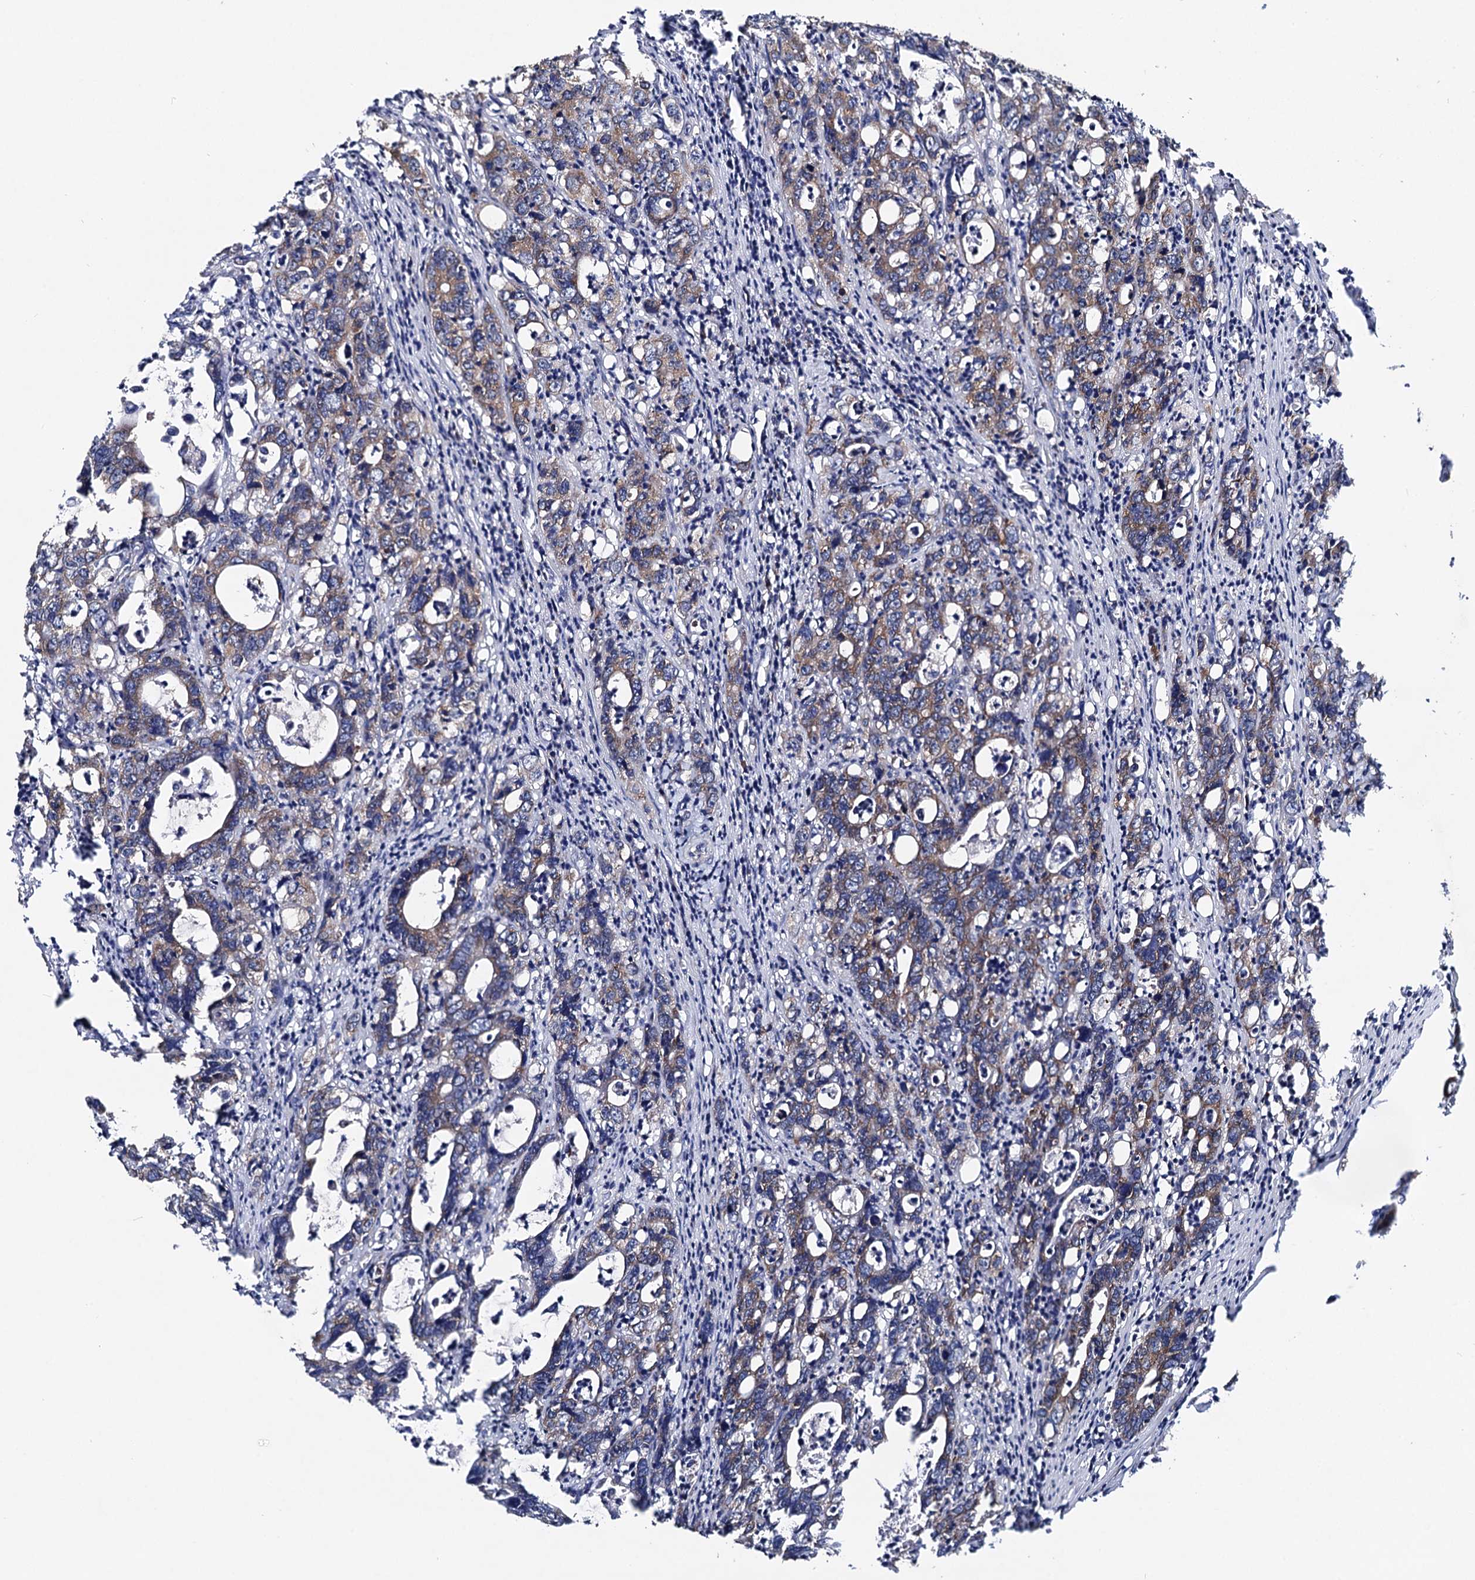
{"staining": {"intensity": "moderate", "quantity": "25%-75%", "location": "cytoplasmic/membranous"}, "tissue": "colorectal cancer", "cell_type": "Tumor cells", "image_type": "cancer", "snomed": [{"axis": "morphology", "description": "Adenocarcinoma, NOS"}, {"axis": "topography", "description": "Colon"}], "caption": "DAB (3,3'-diaminobenzidine) immunohistochemical staining of human adenocarcinoma (colorectal) reveals moderate cytoplasmic/membranous protein expression in approximately 25%-75% of tumor cells. Using DAB (3,3'-diaminobenzidine) (brown) and hematoxylin (blue) stains, captured at high magnification using brightfield microscopy.", "gene": "DYDC1", "patient": {"sex": "female", "age": 75}}